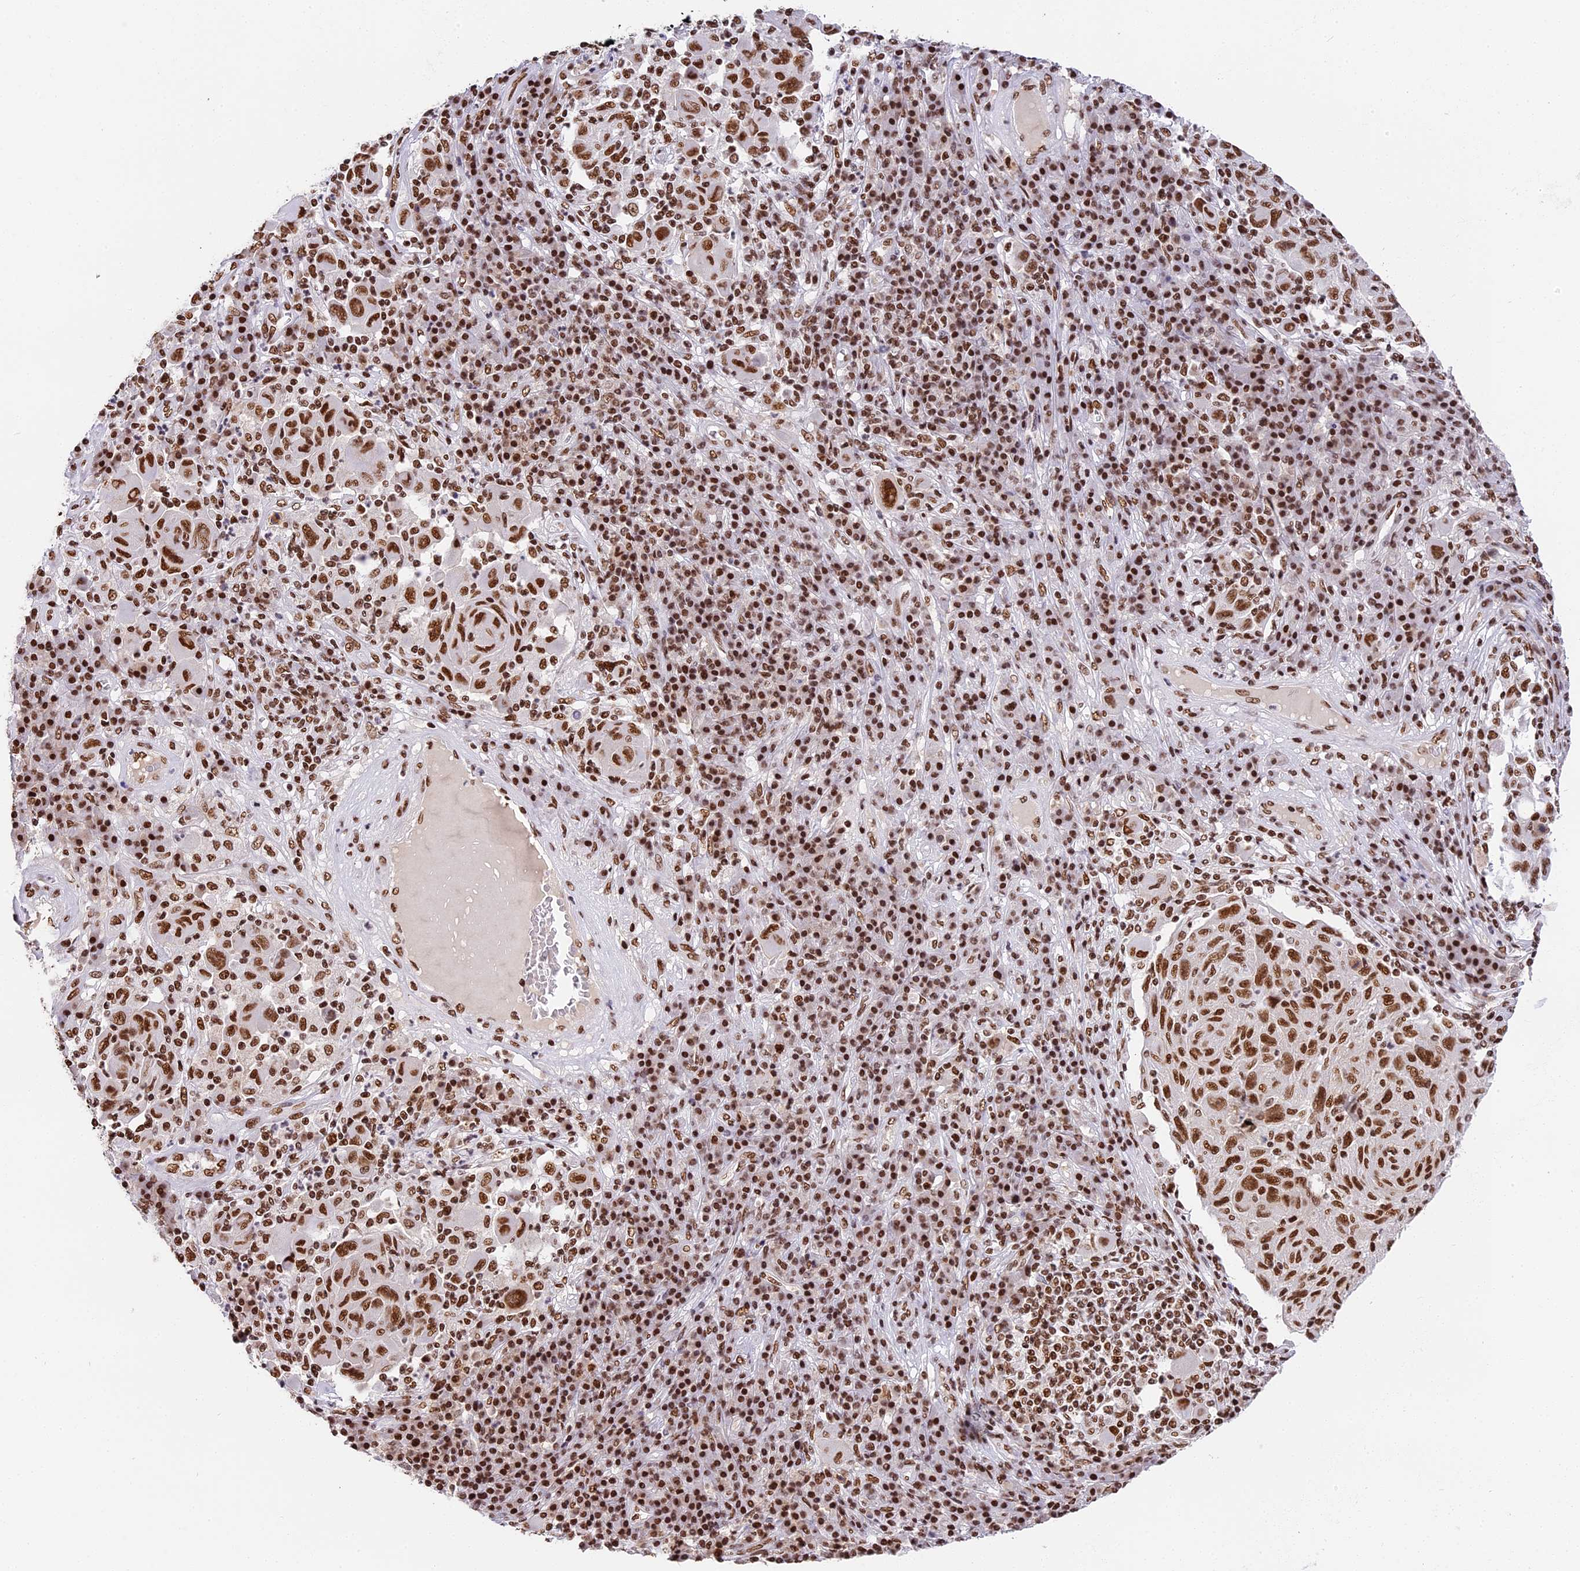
{"staining": {"intensity": "strong", "quantity": ">75%", "location": "nuclear"}, "tissue": "melanoma", "cell_type": "Tumor cells", "image_type": "cancer", "snomed": [{"axis": "morphology", "description": "Malignant melanoma, NOS"}, {"axis": "topography", "description": "Skin"}], "caption": "Immunohistochemical staining of human melanoma displays high levels of strong nuclear protein positivity in about >75% of tumor cells.", "gene": "SBNO1", "patient": {"sex": "male", "age": 53}}